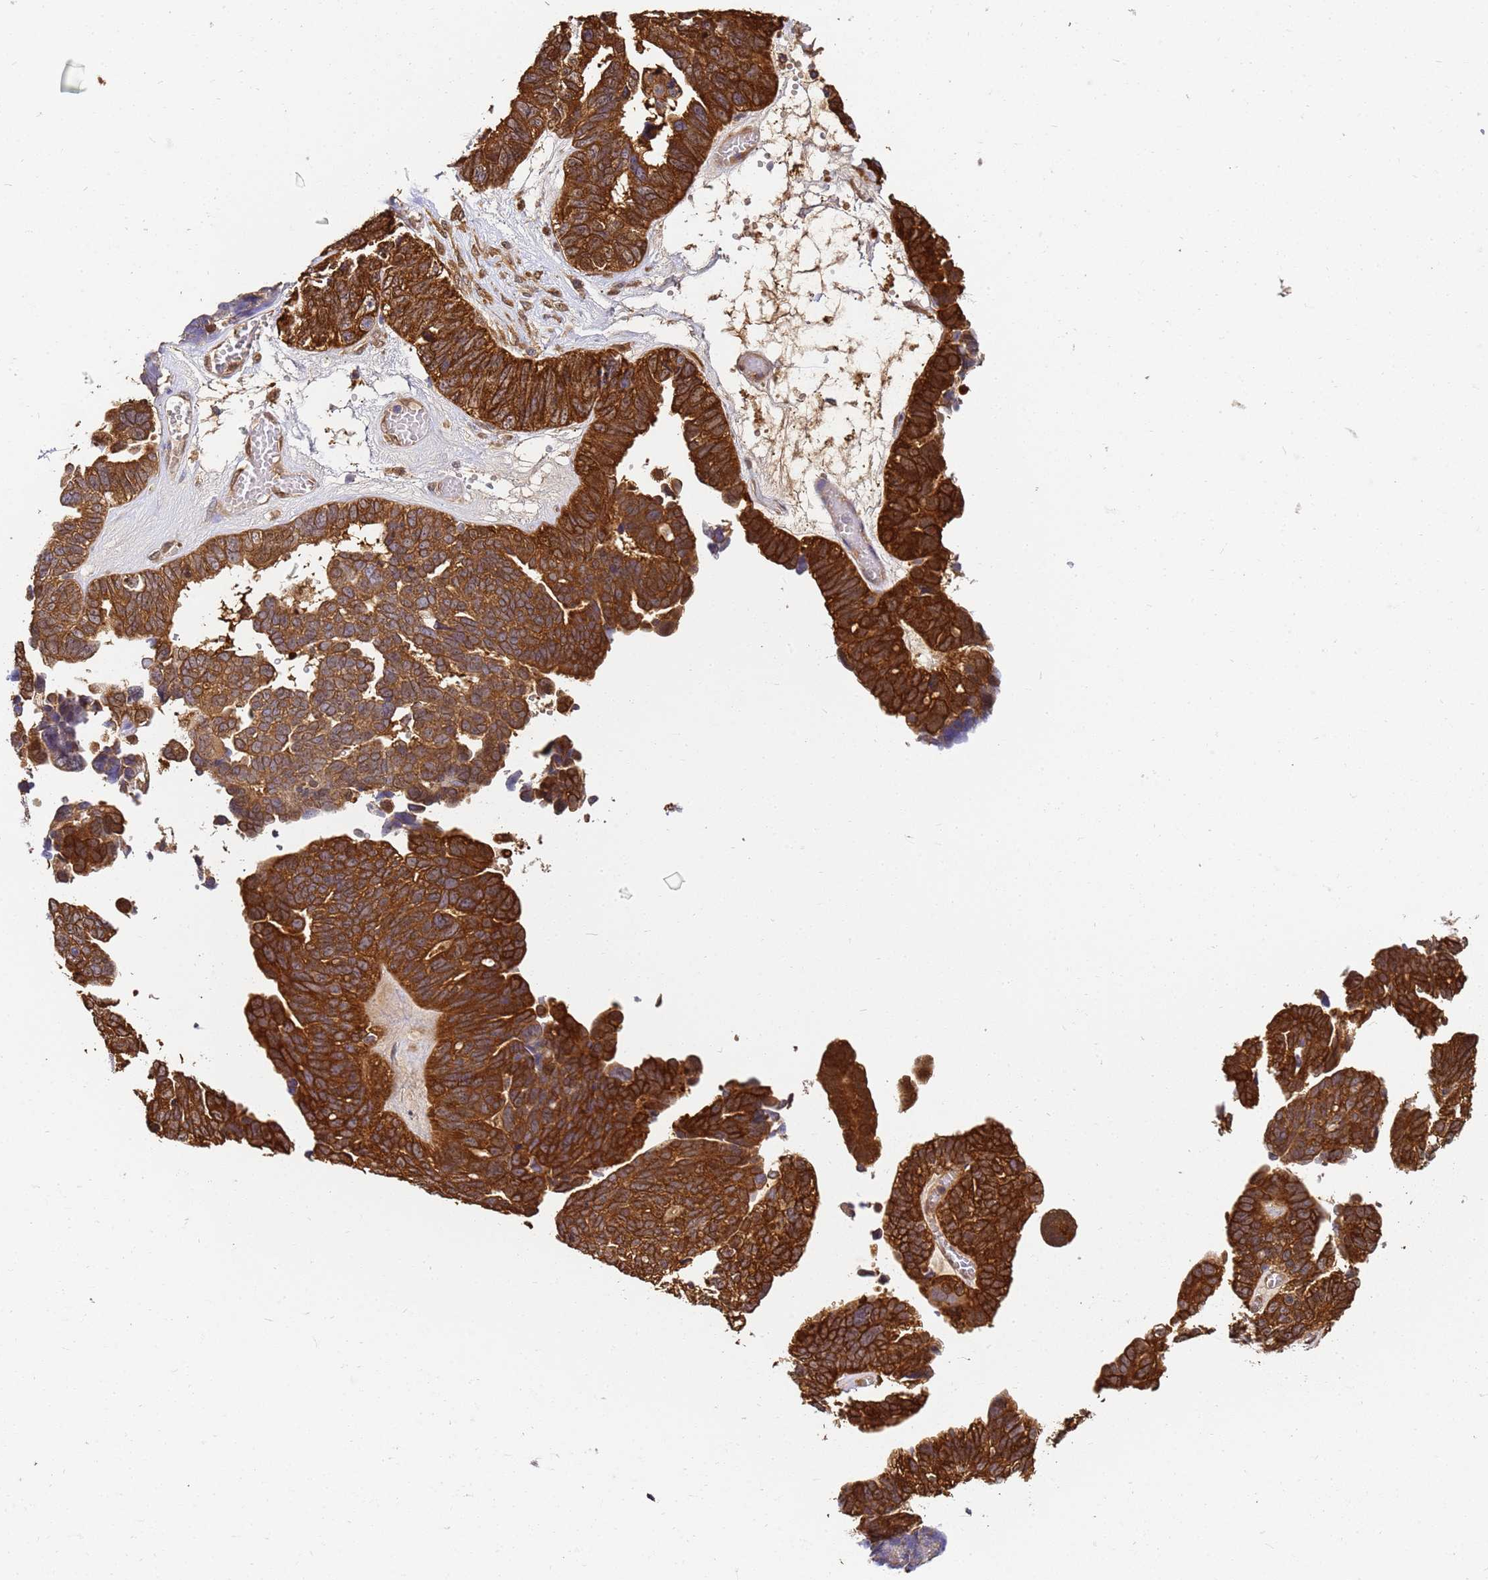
{"staining": {"intensity": "strong", "quantity": ">75%", "location": "cytoplasmic/membranous"}, "tissue": "ovarian cancer", "cell_type": "Tumor cells", "image_type": "cancer", "snomed": [{"axis": "morphology", "description": "Cystadenocarcinoma, serous, NOS"}, {"axis": "topography", "description": "Ovary"}], "caption": "Immunohistochemistry (IHC) of serous cystadenocarcinoma (ovarian) exhibits high levels of strong cytoplasmic/membranous positivity in approximately >75% of tumor cells. (brown staining indicates protein expression, while blue staining denotes nuclei).", "gene": "NME1-NME2", "patient": {"sex": "female", "age": 79}}